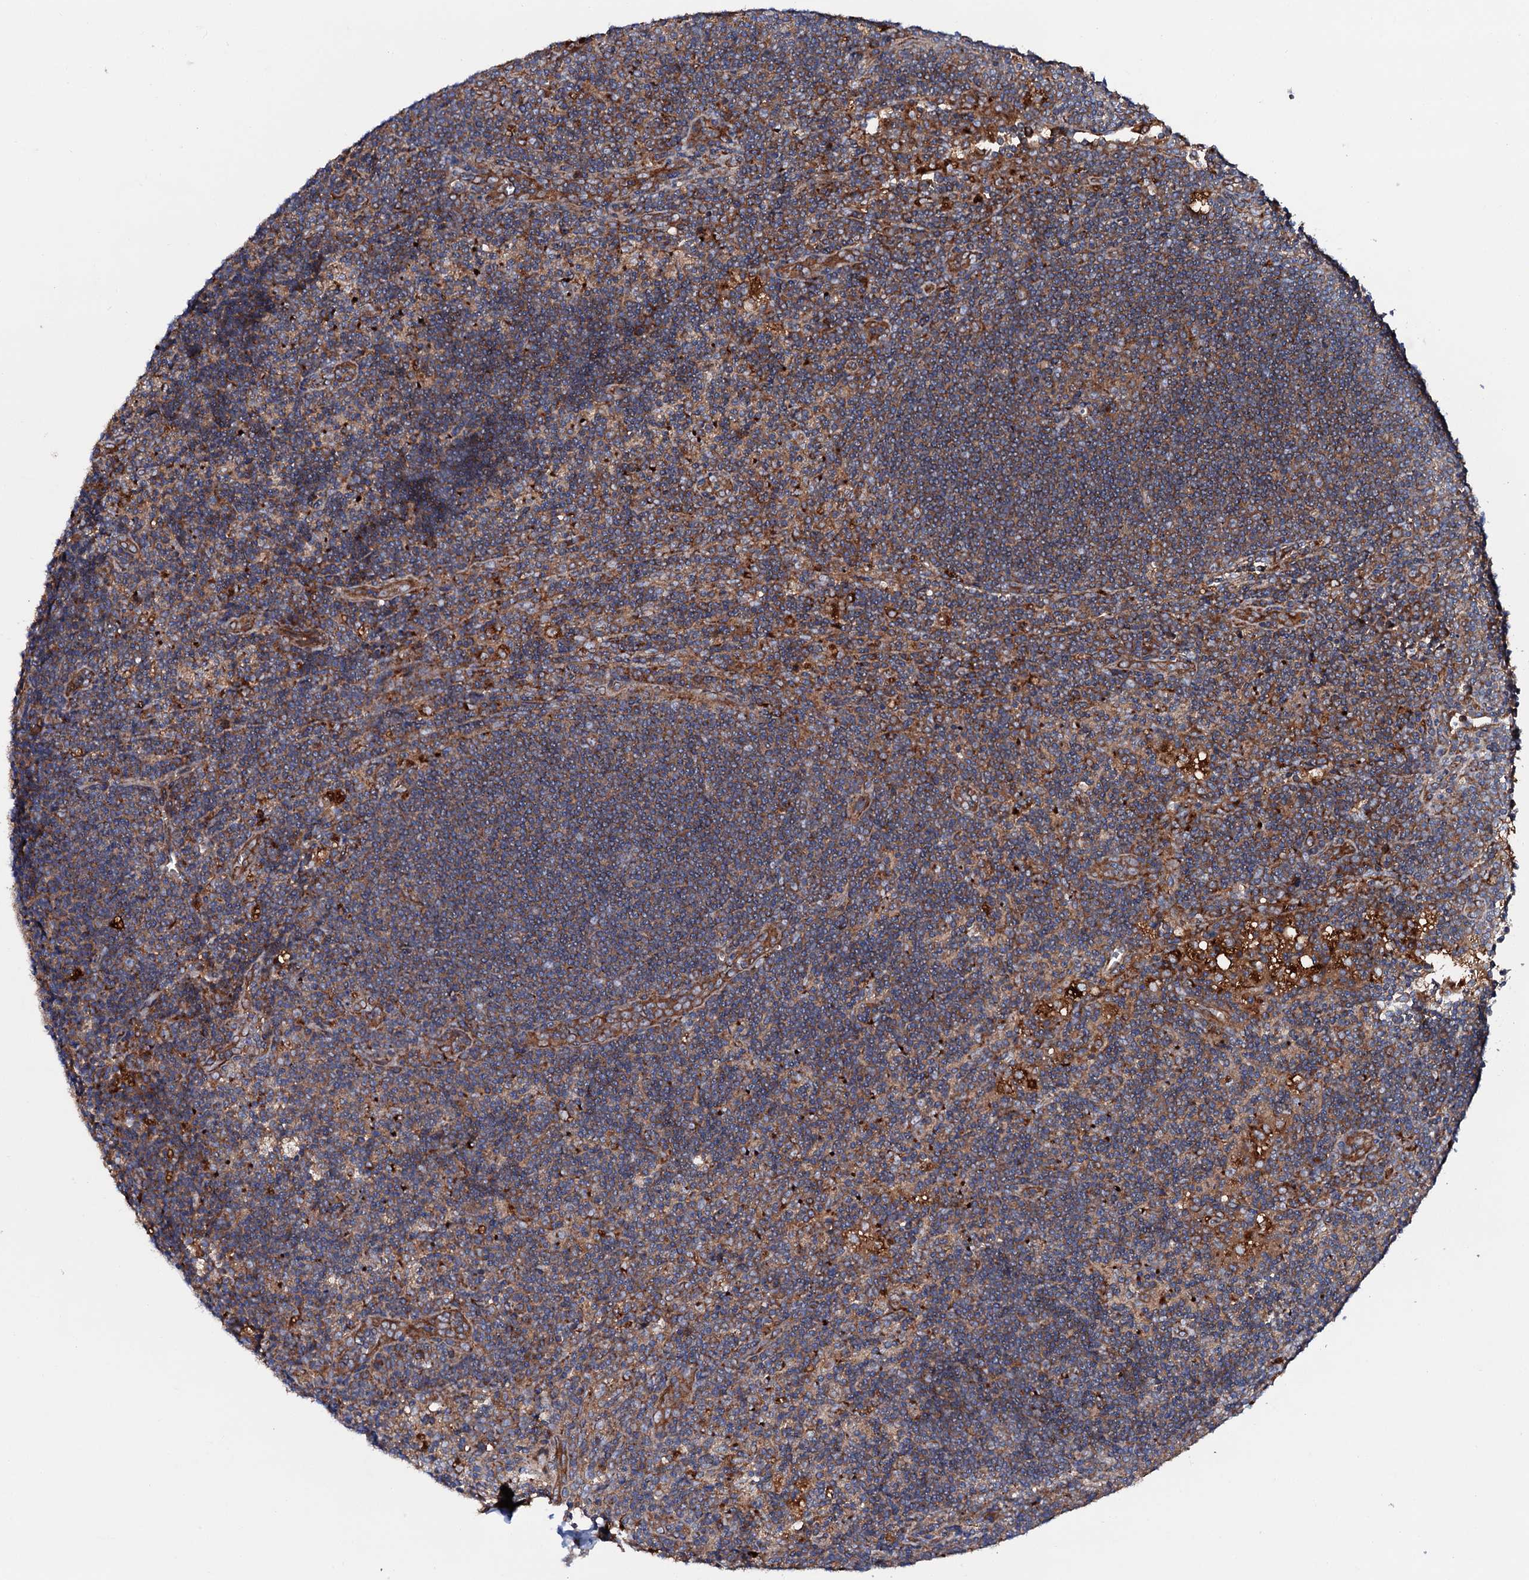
{"staining": {"intensity": "moderate", "quantity": ">75%", "location": "cytoplasmic/membranous"}, "tissue": "lymph node", "cell_type": "Germinal center cells", "image_type": "normal", "snomed": [{"axis": "morphology", "description": "Normal tissue, NOS"}, {"axis": "topography", "description": "Lymph node"}], "caption": "Immunohistochemical staining of benign lymph node displays medium levels of moderate cytoplasmic/membranous staining in about >75% of germinal center cells. Ihc stains the protein of interest in brown and the nuclei are stained blue.", "gene": "P2RX4", "patient": {"sex": "male", "age": 24}}